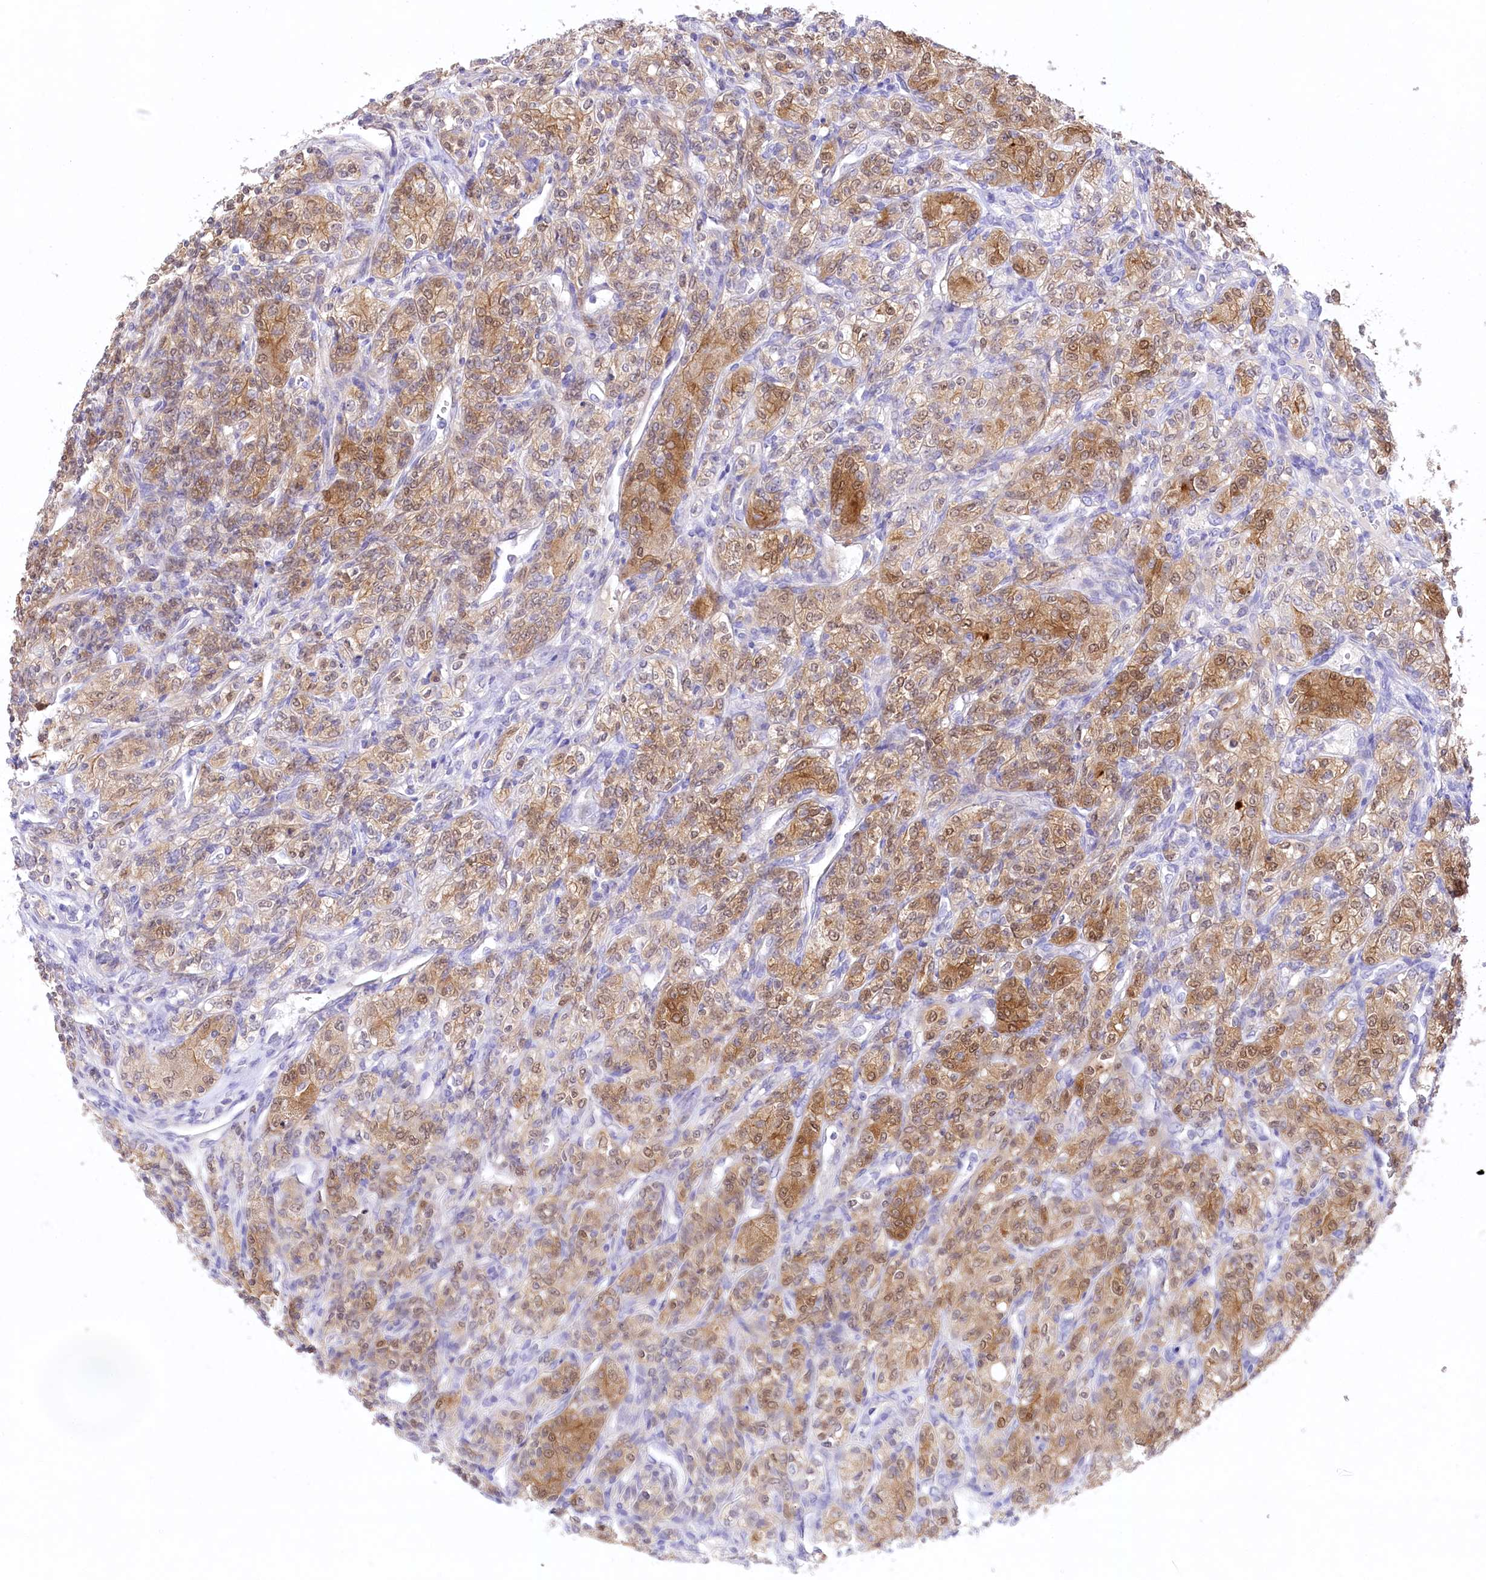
{"staining": {"intensity": "moderate", "quantity": ">75%", "location": "cytoplasmic/membranous,nuclear"}, "tissue": "renal cancer", "cell_type": "Tumor cells", "image_type": "cancer", "snomed": [{"axis": "morphology", "description": "Adenocarcinoma, NOS"}, {"axis": "topography", "description": "Kidney"}], "caption": "Immunohistochemistry histopathology image of neoplastic tissue: renal cancer stained using IHC displays medium levels of moderate protein expression localized specifically in the cytoplasmic/membranous and nuclear of tumor cells, appearing as a cytoplasmic/membranous and nuclear brown color.", "gene": "PBLD", "patient": {"sex": "male", "age": 77}}